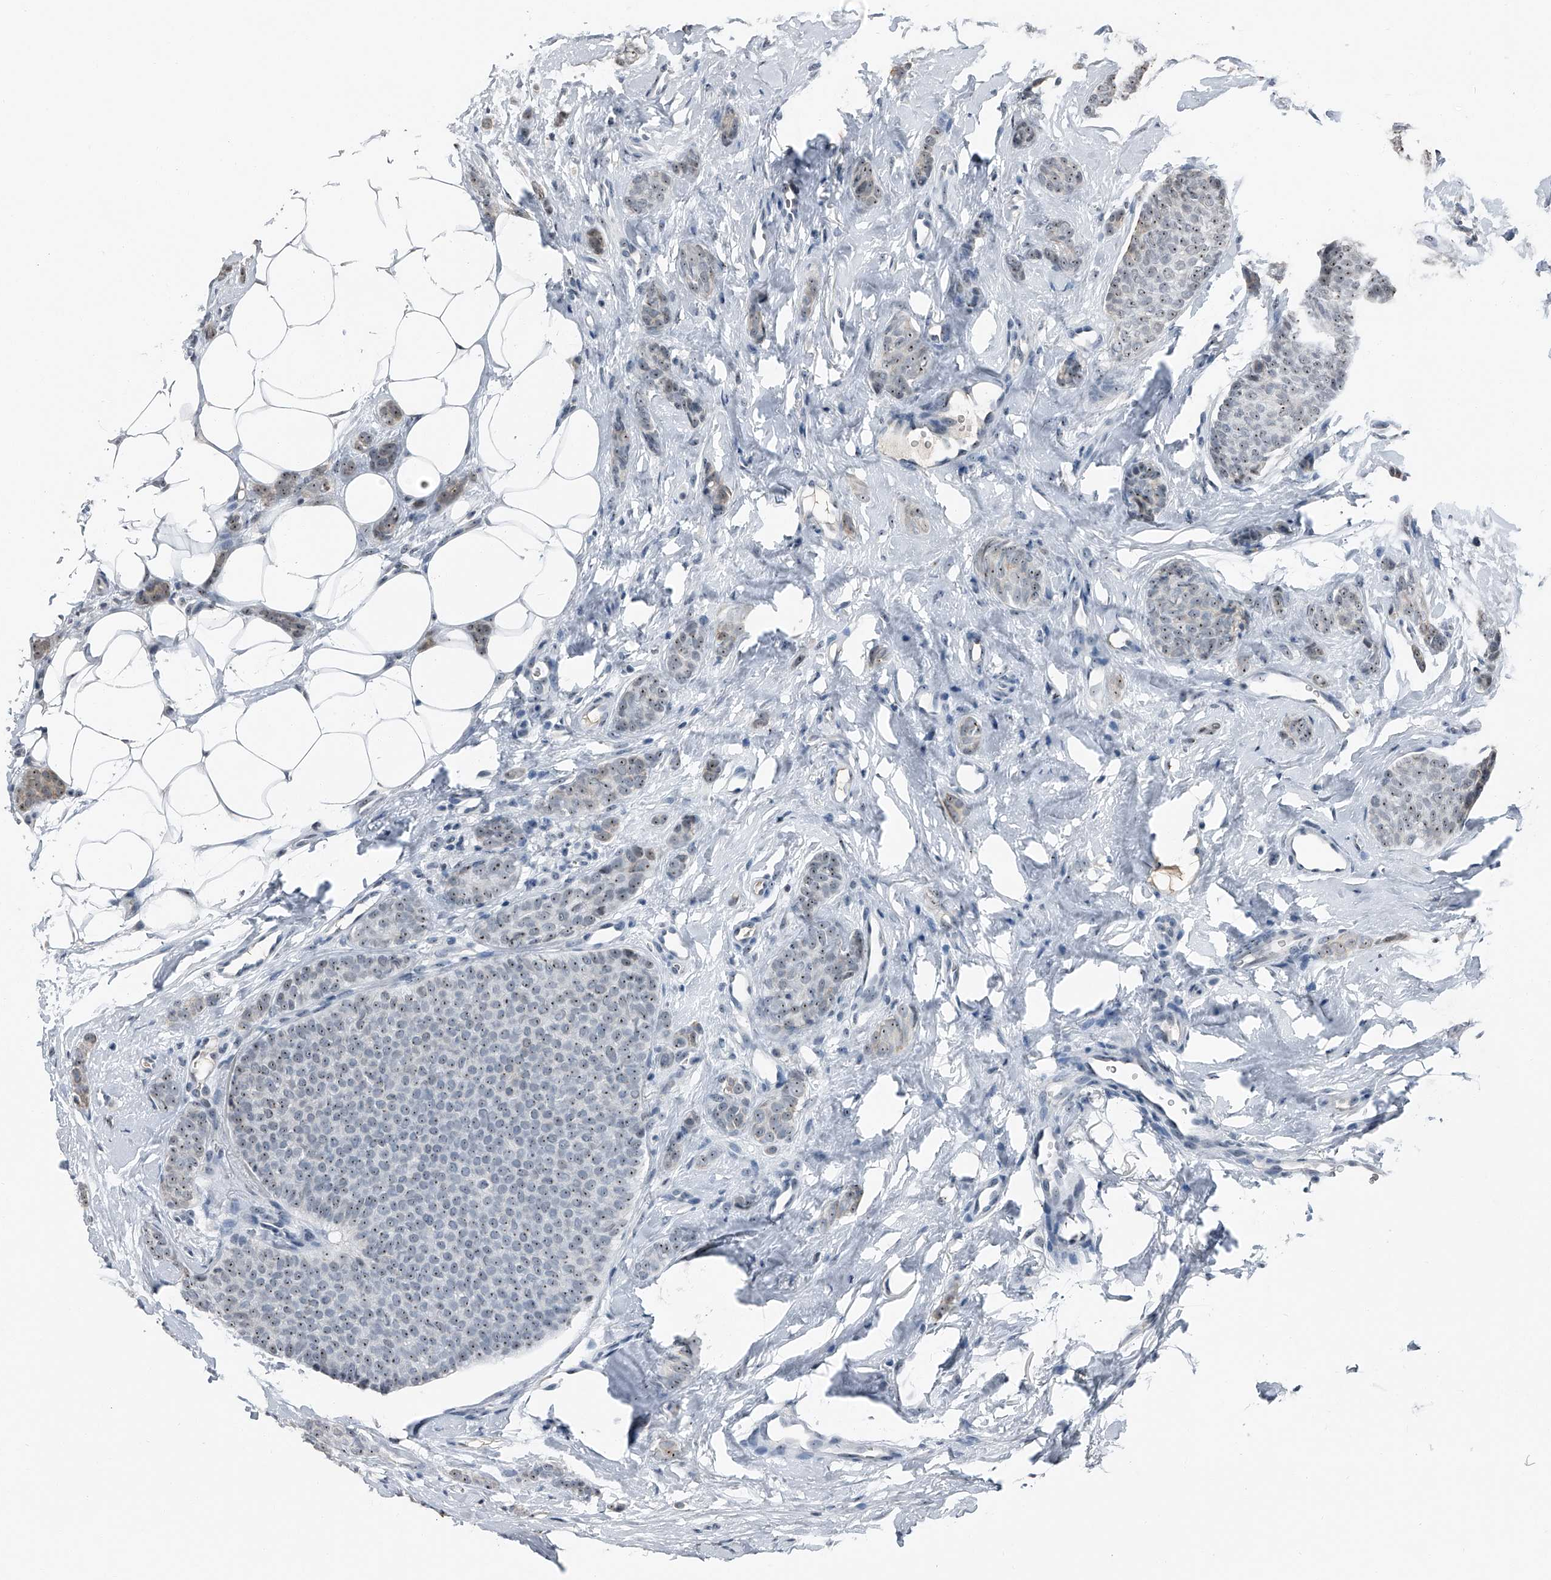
{"staining": {"intensity": "moderate", "quantity": ">75%", "location": "nuclear"}, "tissue": "breast cancer", "cell_type": "Tumor cells", "image_type": "cancer", "snomed": [{"axis": "morphology", "description": "Lobular carcinoma"}, {"axis": "topography", "description": "Skin"}, {"axis": "topography", "description": "Breast"}], "caption": "This image reveals breast lobular carcinoma stained with immunohistochemistry to label a protein in brown. The nuclear of tumor cells show moderate positivity for the protein. Nuclei are counter-stained blue.", "gene": "TCOF1", "patient": {"sex": "female", "age": 46}}